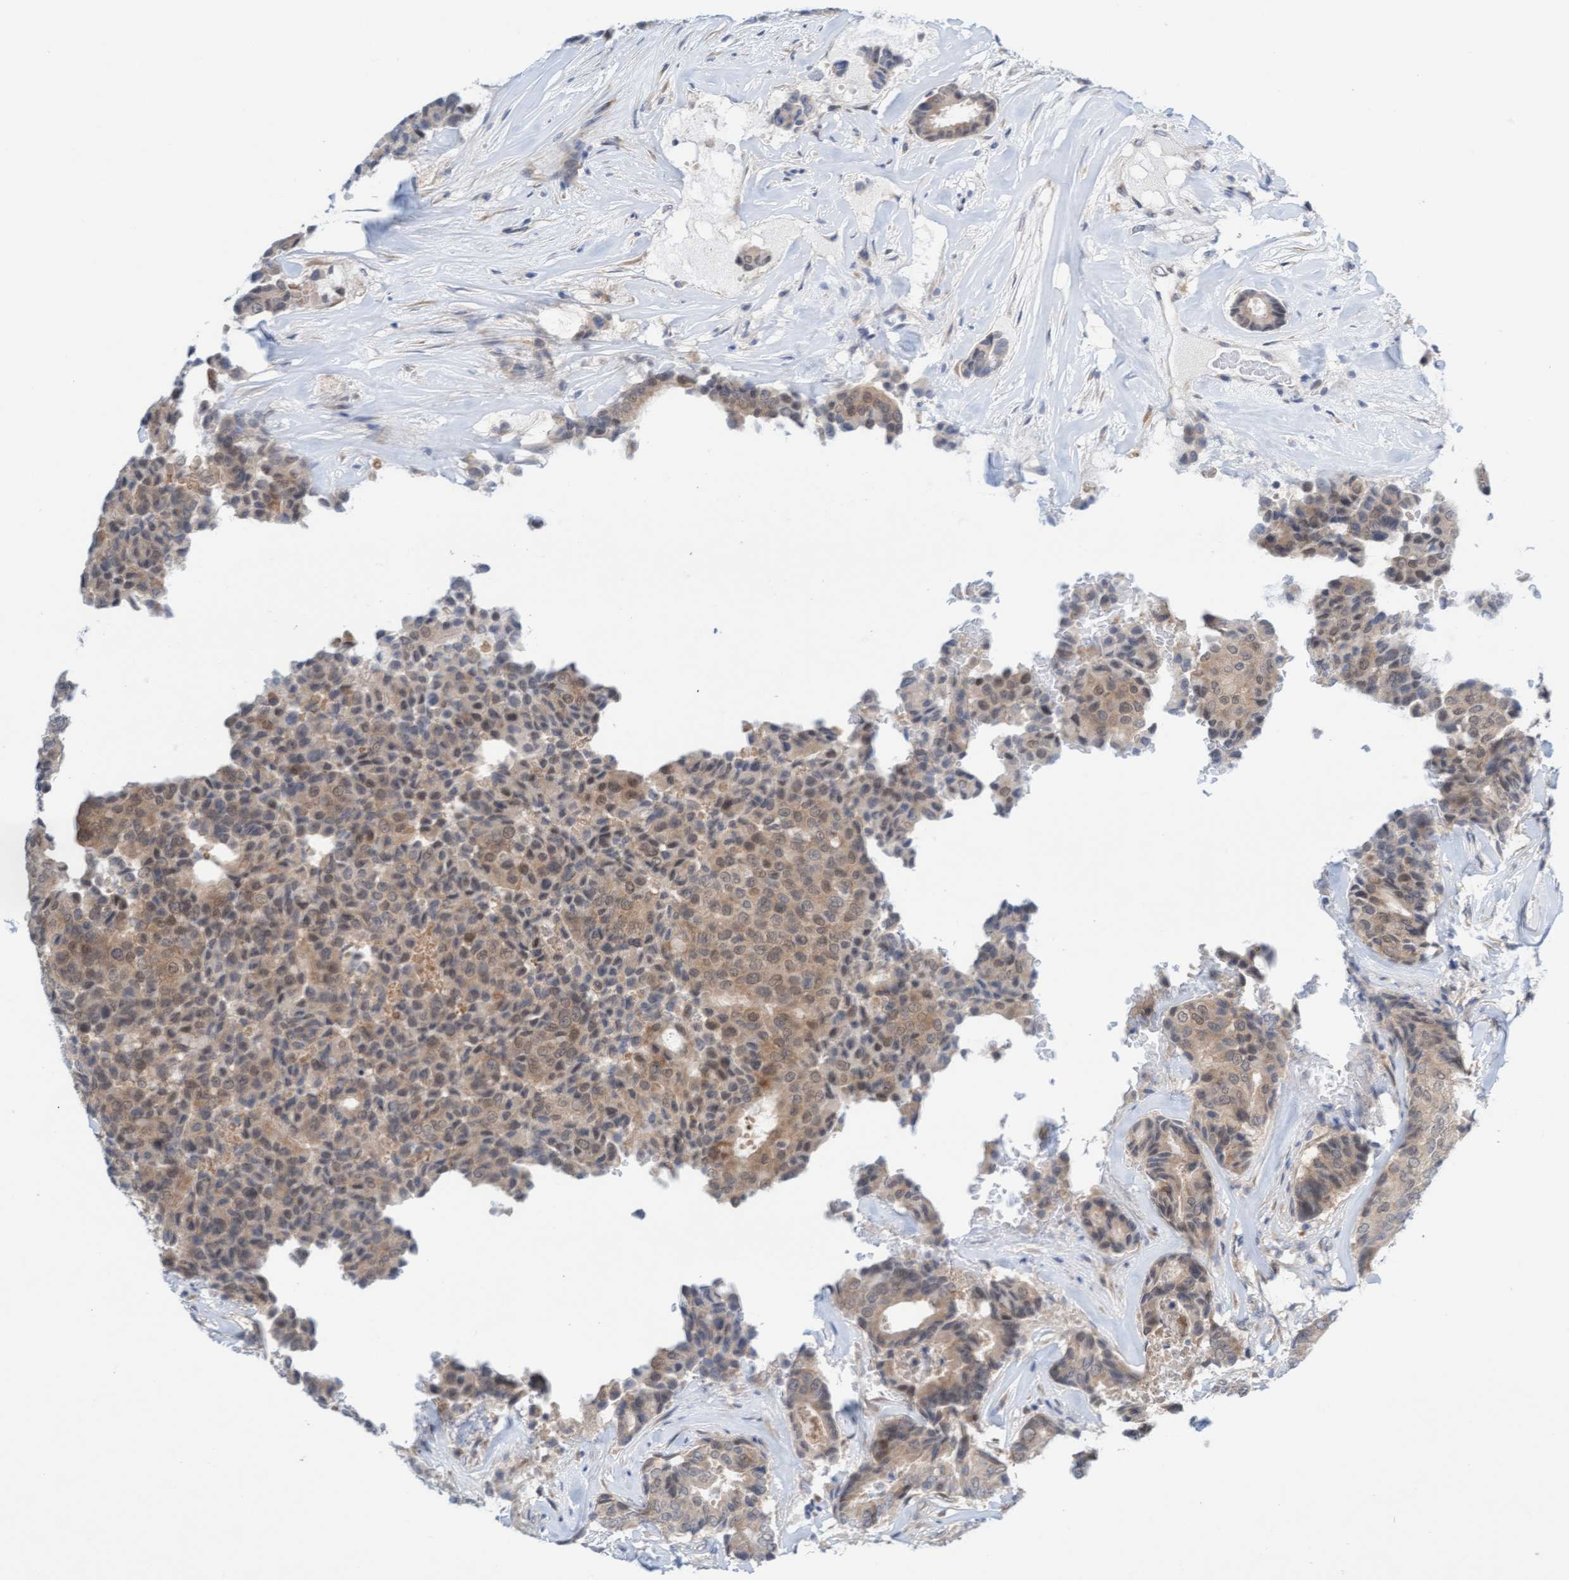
{"staining": {"intensity": "weak", "quantity": ">75%", "location": "cytoplasmic/membranous"}, "tissue": "breast cancer", "cell_type": "Tumor cells", "image_type": "cancer", "snomed": [{"axis": "morphology", "description": "Duct carcinoma"}, {"axis": "topography", "description": "Breast"}], "caption": "This is a photomicrograph of immunohistochemistry (IHC) staining of breast cancer (infiltrating ductal carcinoma), which shows weak expression in the cytoplasmic/membranous of tumor cells.", "gene": "AMZ2", "patient": {"sex": "female", "age": 75}}